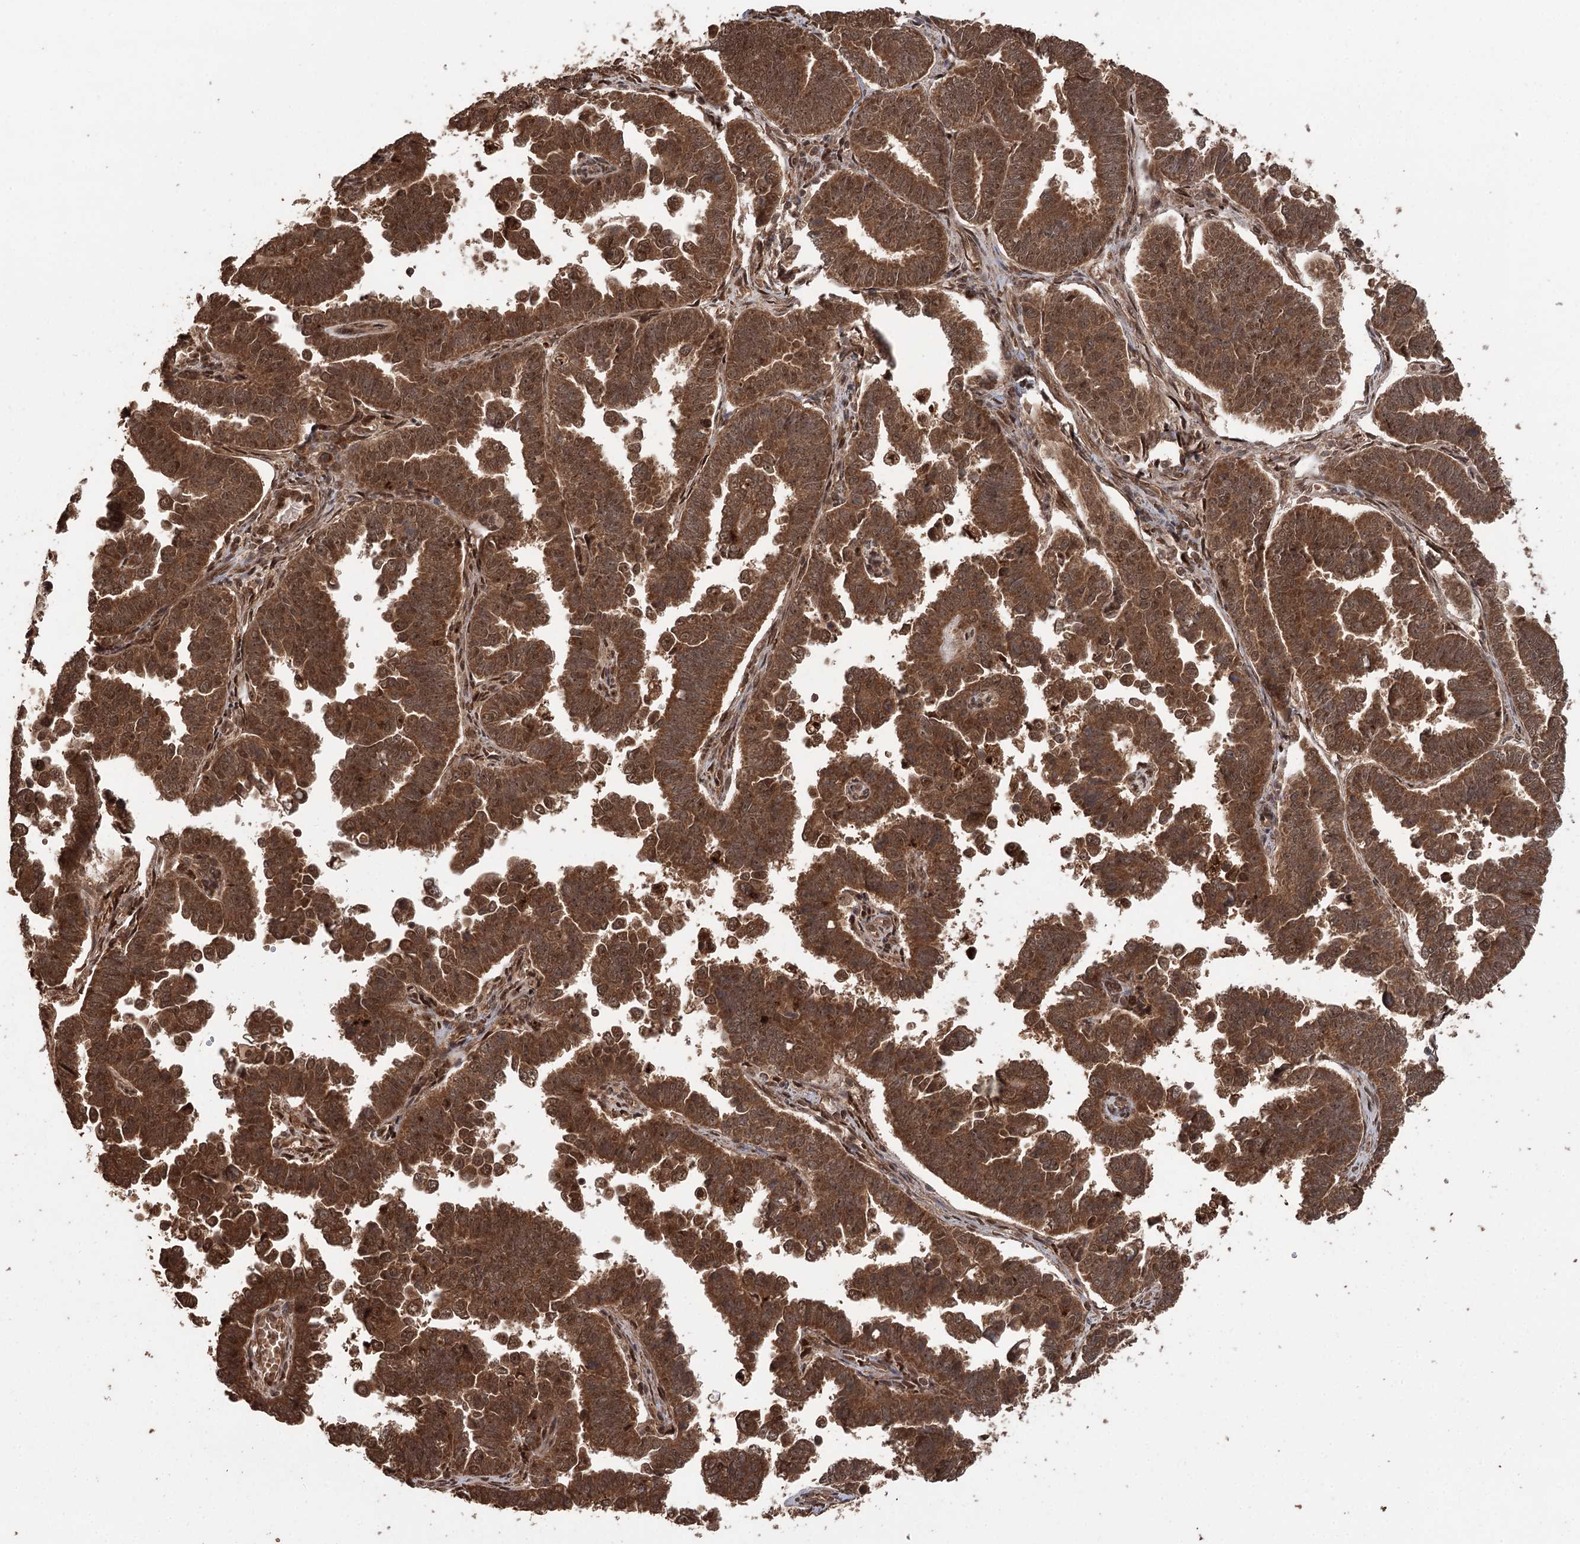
{"staining": {"intensity": "strong", "quantity": ">75%", "location": "cytoplasmic/membranous,nuclear"}, "tissue": "endometrial cancer", "cell_type": "Tumor cells", "image_type": "cancer", "snomed": [{"axis": "morphology", "description": "Adenocarcinoma, NOS"}, {"axis": "topography", "description": "Endometrium"}], "caption": "Protein analysis of endometrial adenocarcinoma tissue reveals strong cytoplasmic/membranous and nuclear positivity in approximately >75% of tumor cells.", "gene": "N6AMT1", "patient": {"sex": "female", "age": 75}}